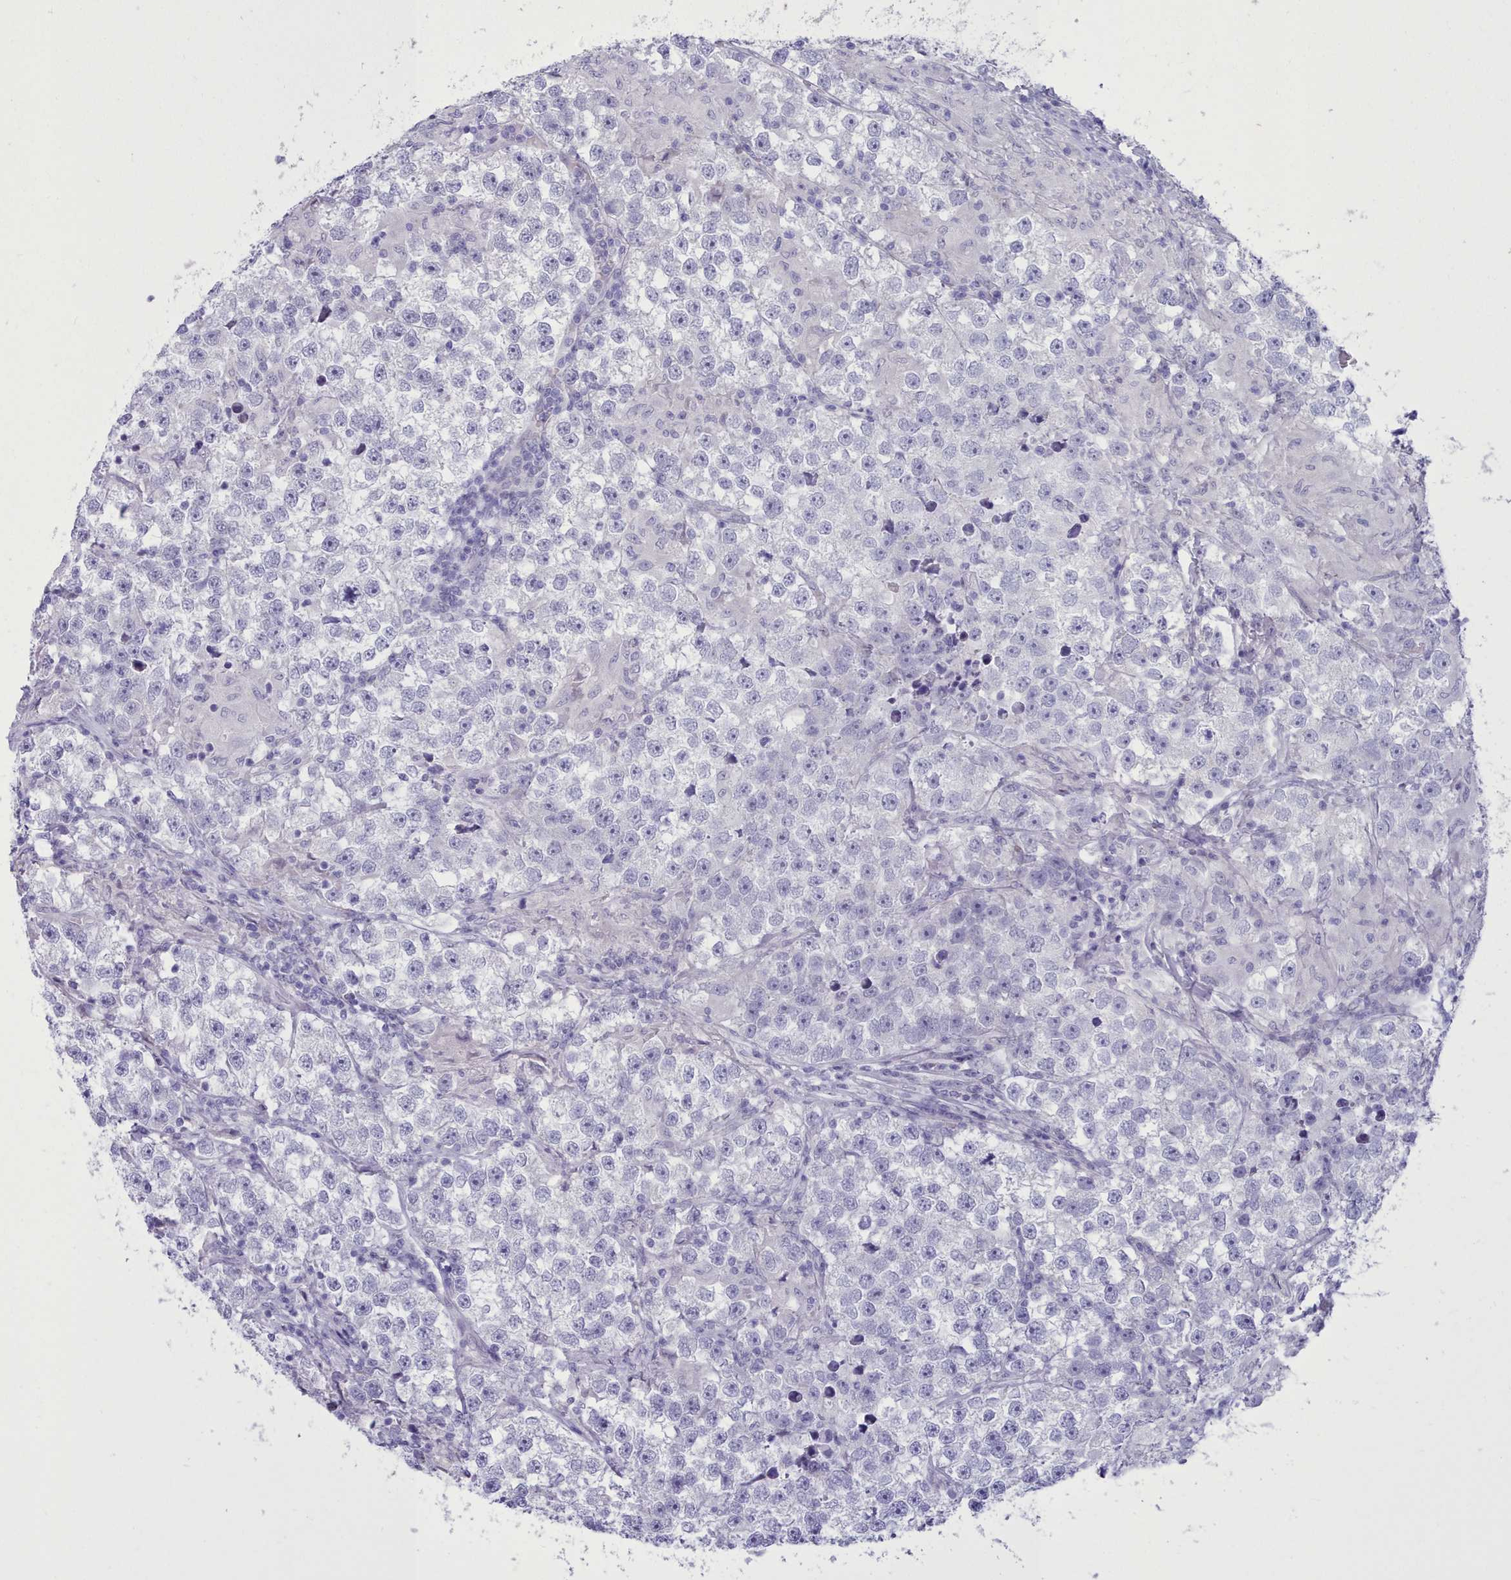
{"staining": {"intensity": "negative", "quantity": "none", "location": "none"}, "tissue": "testis cancer", "cell_type": "Tumor cells", "image_type": "cancer", "snomed": [{"axis": "morphology", "description": "Seminoma, NOS"}, {"axis": "topography", "description": "Testis"}], "caption": "There is no significant positivity in tumor cells of testis cancer (seminoma).", "gene": "TMEM253", "patient": {"sex": "male", "age": 46}}